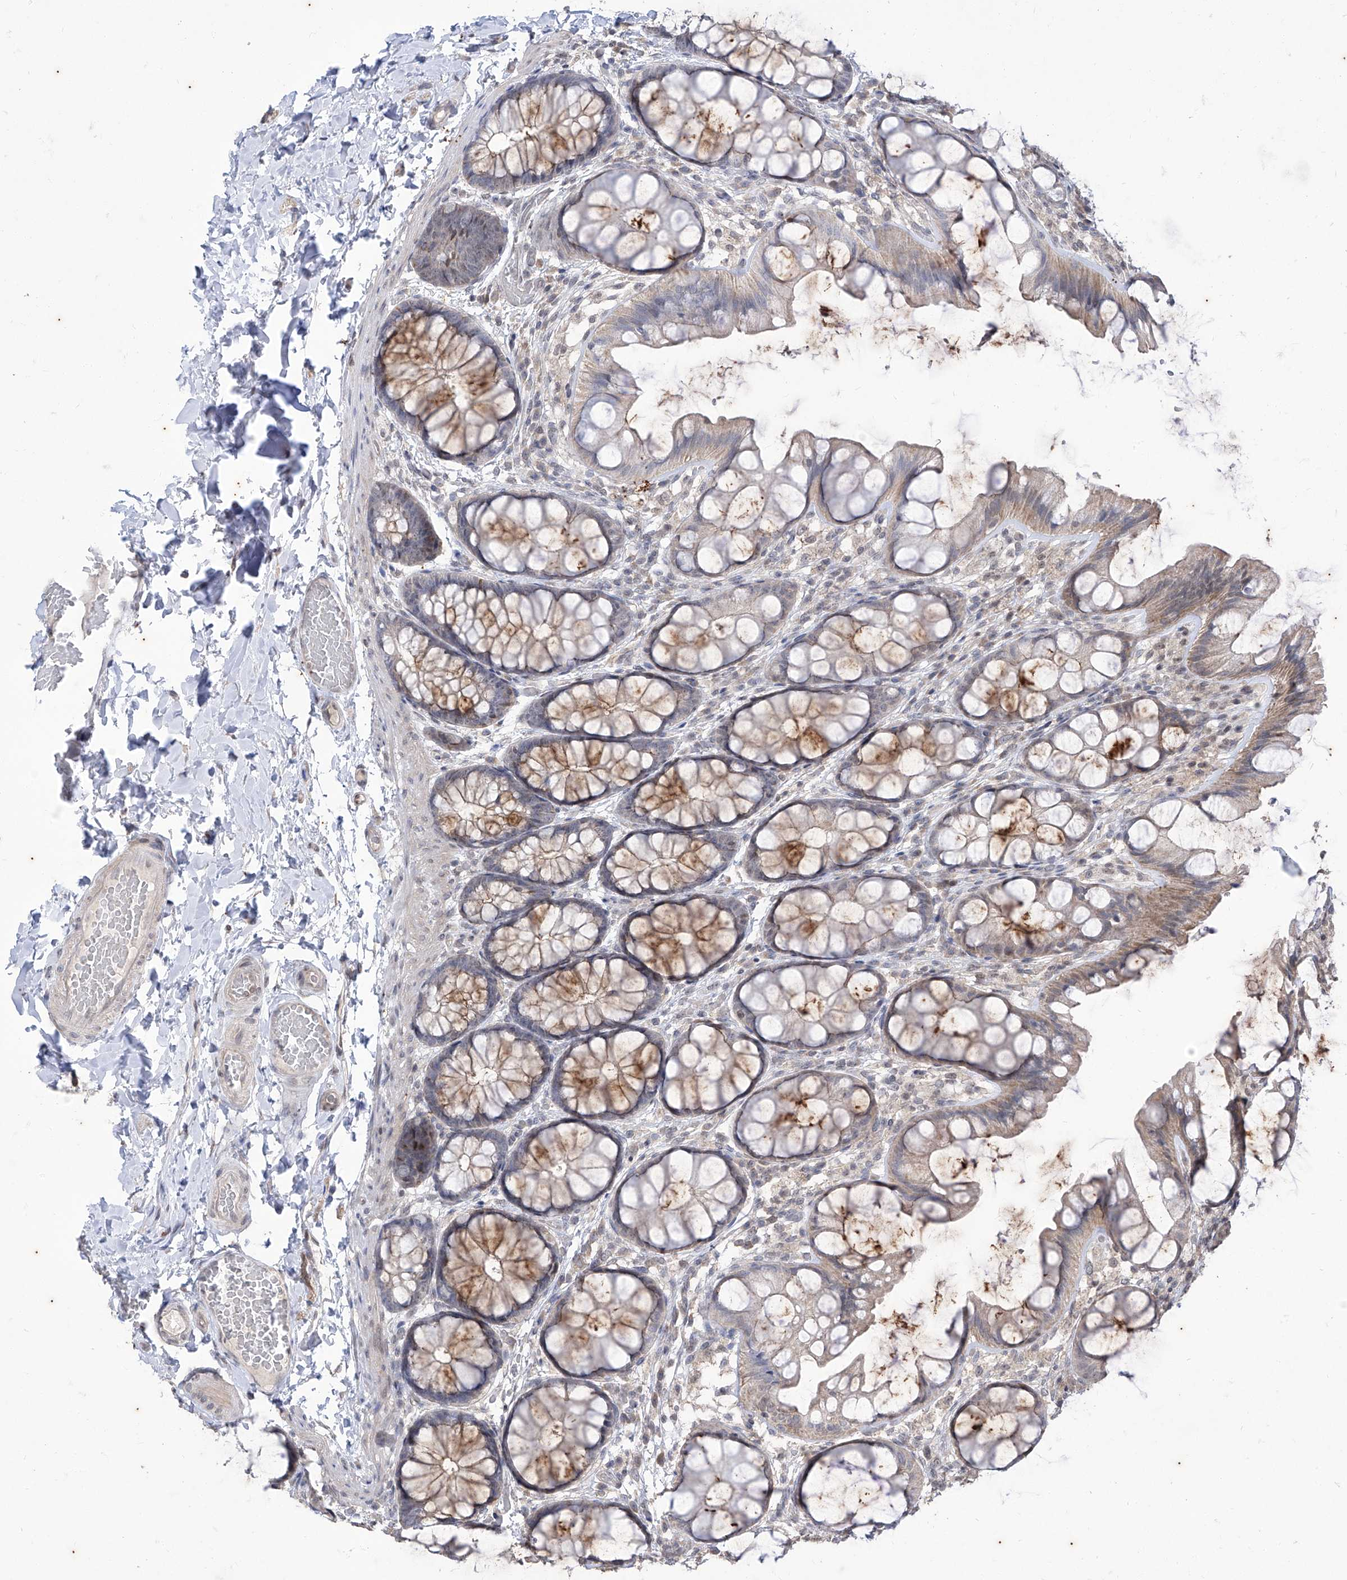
{"staining": {"intensity": "negative", "quantity": "none", "location": "none"}, "tissue": "colon", "cell_type": "Endothelial cells", "image_type": "normal", "snomed": [{"axis": "morphology", "description": "Normal tissue, NOS"}, {"axis": "topography", "description": "Colon"}], "caption": "An image of human colon is negative for staining in endothelial cells. (Immunohistochemistry, brightfield microscopy, high magnification).", "gene": "PHF20L1", "patient": {"sex": "male", "age": 47}}